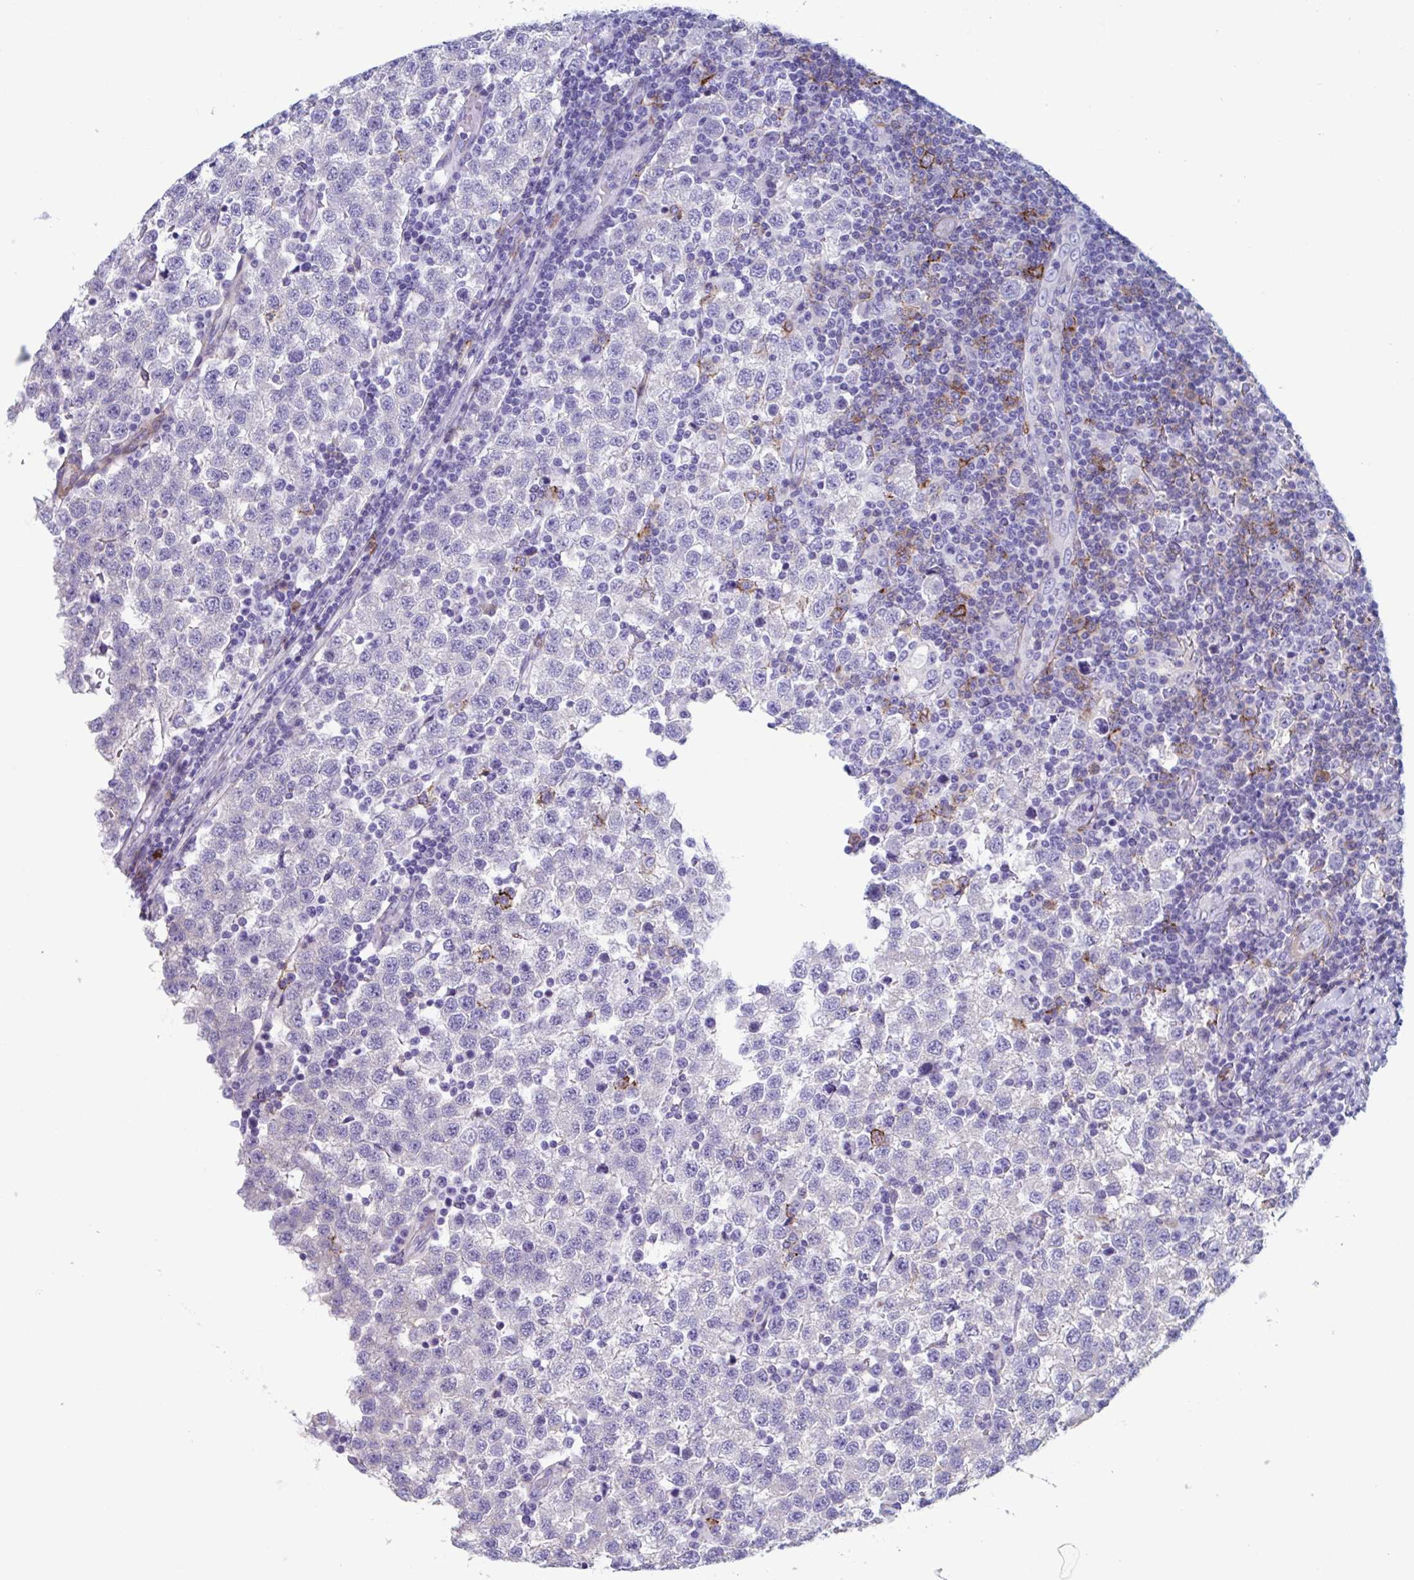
{"staining": {"intensity": "negative", "quantity": "none", "location": "none"}, "tissue": "testis cancer", "cell_type": "Tumor cells", "image_type": "cancer", "snomed": [{"axis": "morphology", "description": "Seminoma, NOS"}, {"axis": "topography", "description": "Testis"}], "caption": "Testis seminoma was stained to show a protein in brown. There is no significant expression in tumor cells. (DAB (3,3'-diaminobenzidine) IHC, high magnification).", "gene": "LPIN3", "patient": {"sex": "male", "age": 34}}